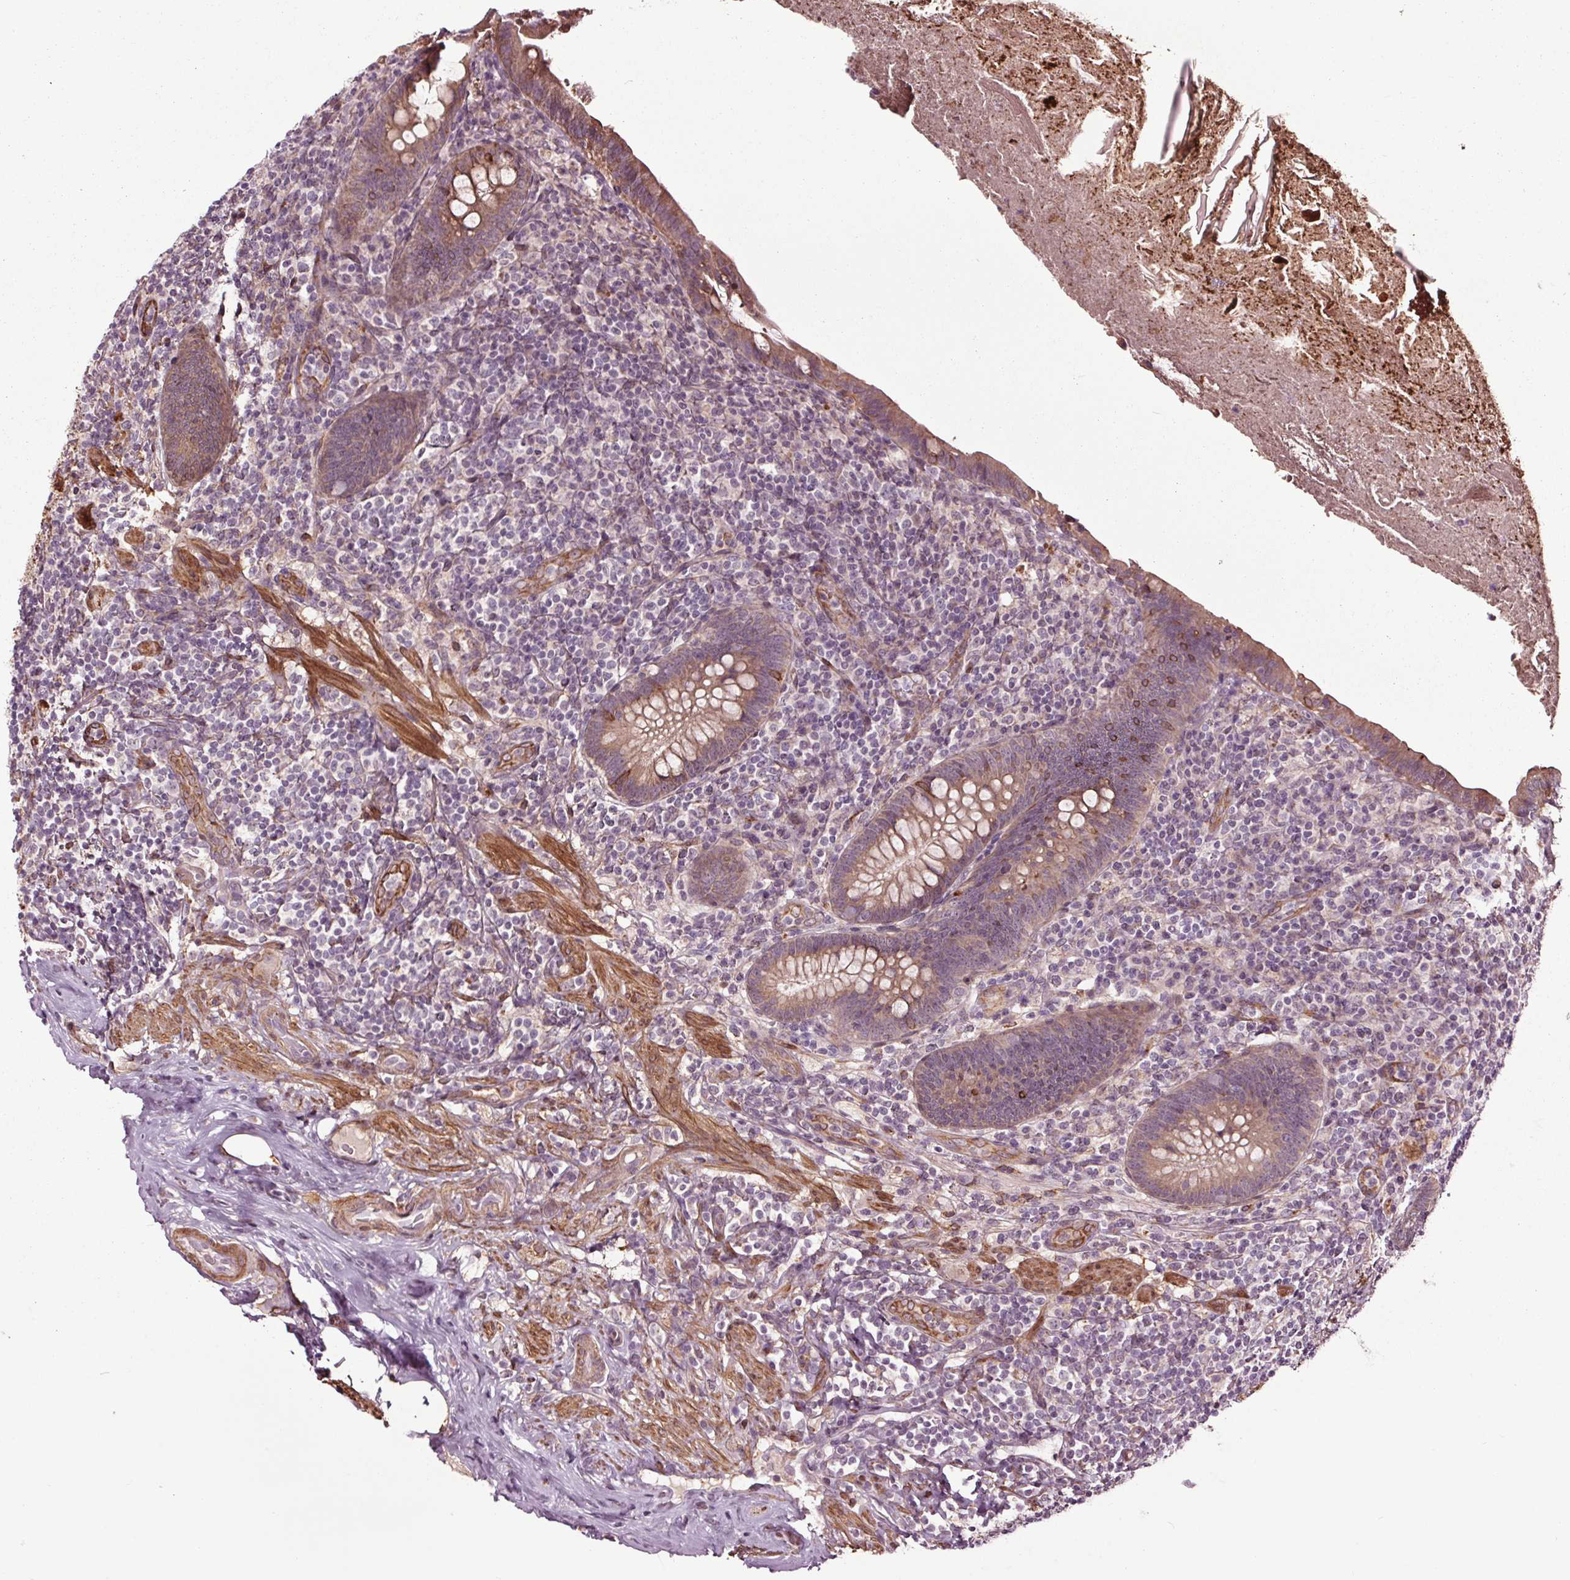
{"staining": {"intensity": "moderate", "quantity": "25%-75%", "location": "cytoplasmic/membranous"}, "tissue": "appendix", "cell_type": "Glandular cells", "image_type": "normal", "snomed": [{"axis": "morphology", "description": "Normal tissue, NOS"}, {"axis": "topography", "description": "Appendix"}], "caption": "A brown stain shows moderate cytoplasmic/membranous staining of a protein in glandular cells of unremarkable human appendix. (IHC, brightfield microscopy, high magnification).", "gene": "HAUS5", "patient": {"sex": "male", "age": 47}}